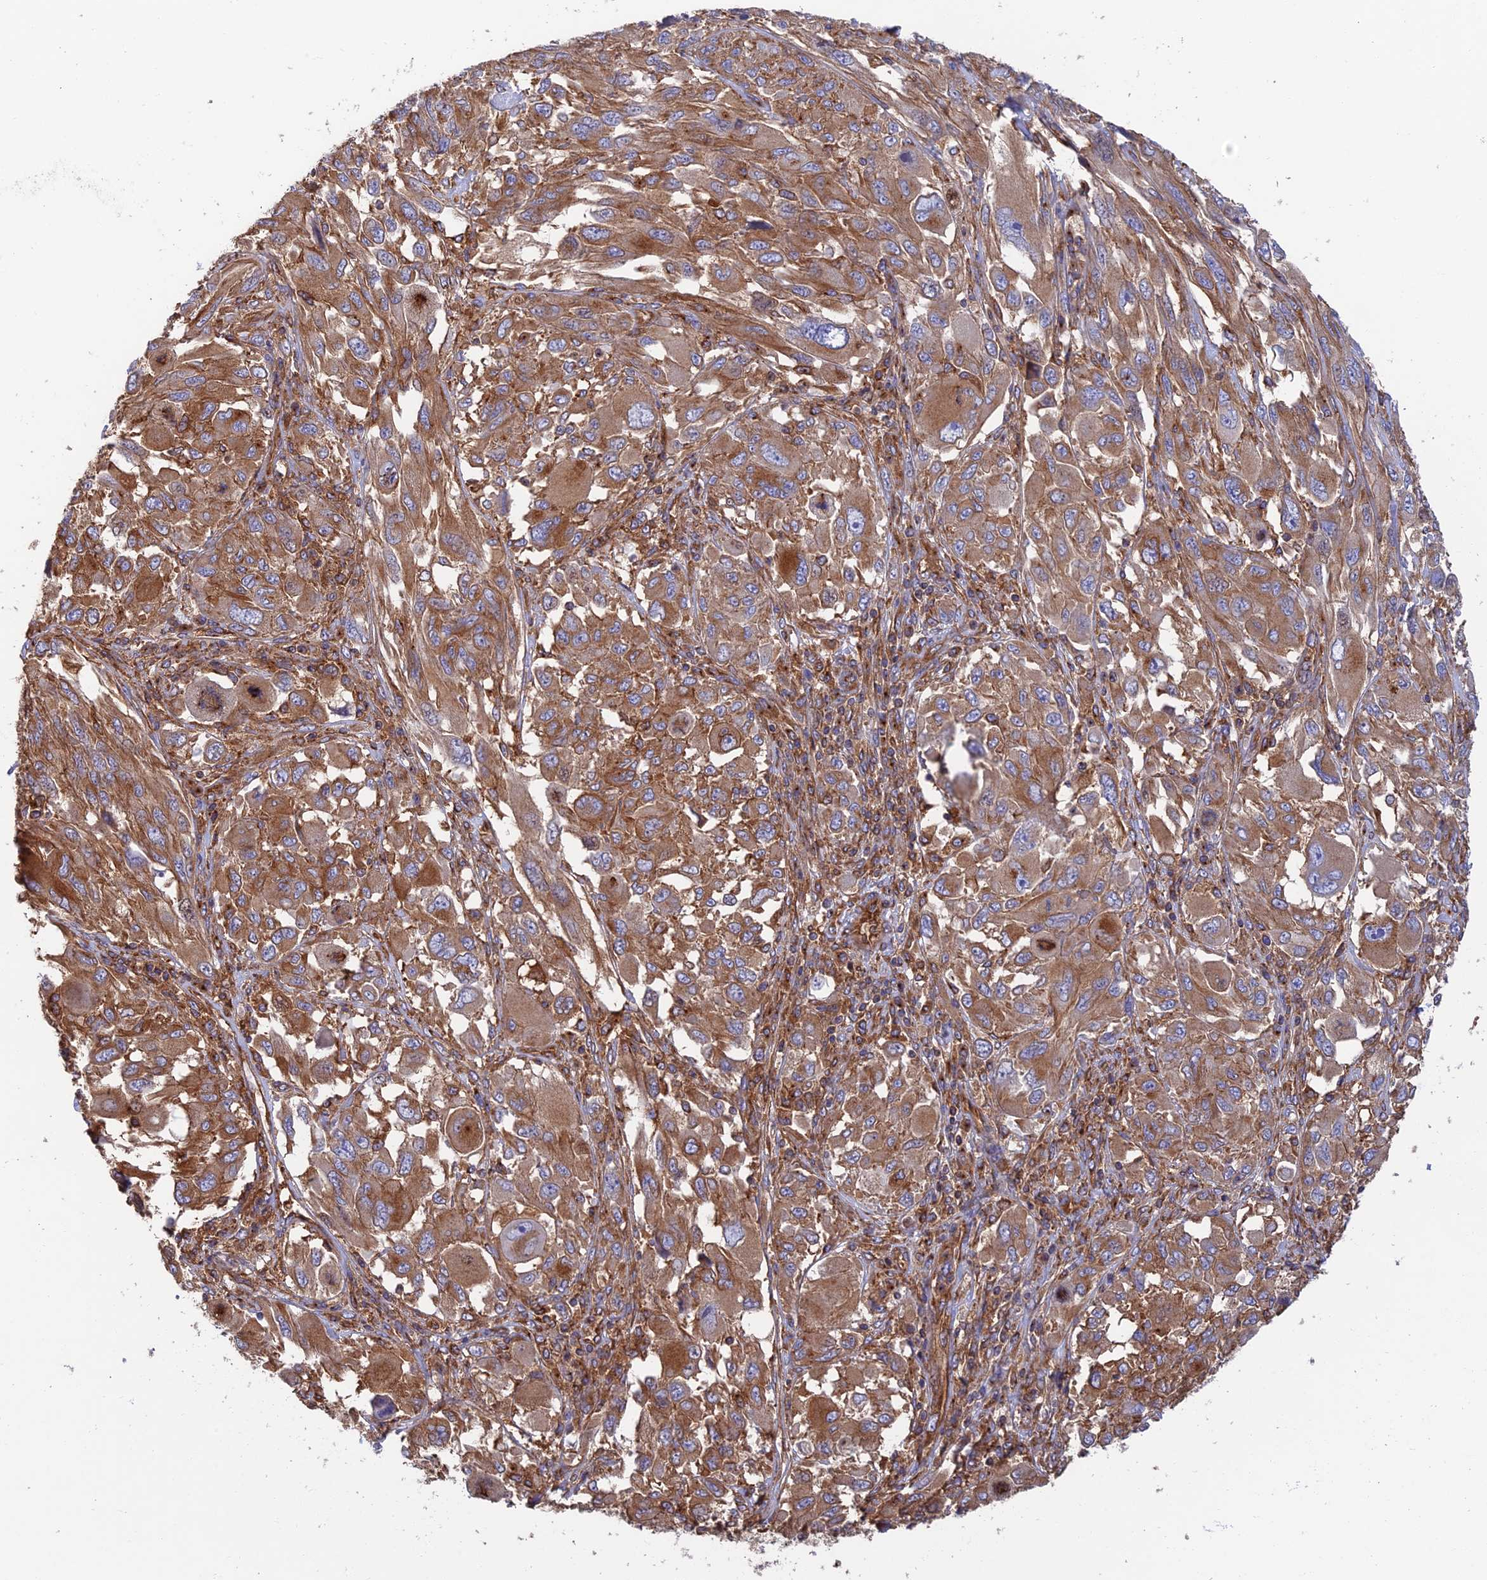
{"staining": {"intensity": "moderate", "quantity": ">75%", "location": "cytoplasmic/membranous"}, "tissue": "melanoma", "cell_type": "Tumor cells", "image_type": "cancer", "snomed": [{"axis": "morphology", "description": "Malignant melanoma, NOS"}, {"axis": "topography", "description": "Skin"}], "caption": "Moderate cytoplasmic/membranous positivity is appreciated in approximately >75% of tumor cells in malignant melanoma. (brown staining indicates protein expression, while blue staining denotes nuclei).", "gene": "DCTN2", "patient": {"sex": "female", "age": 91}}